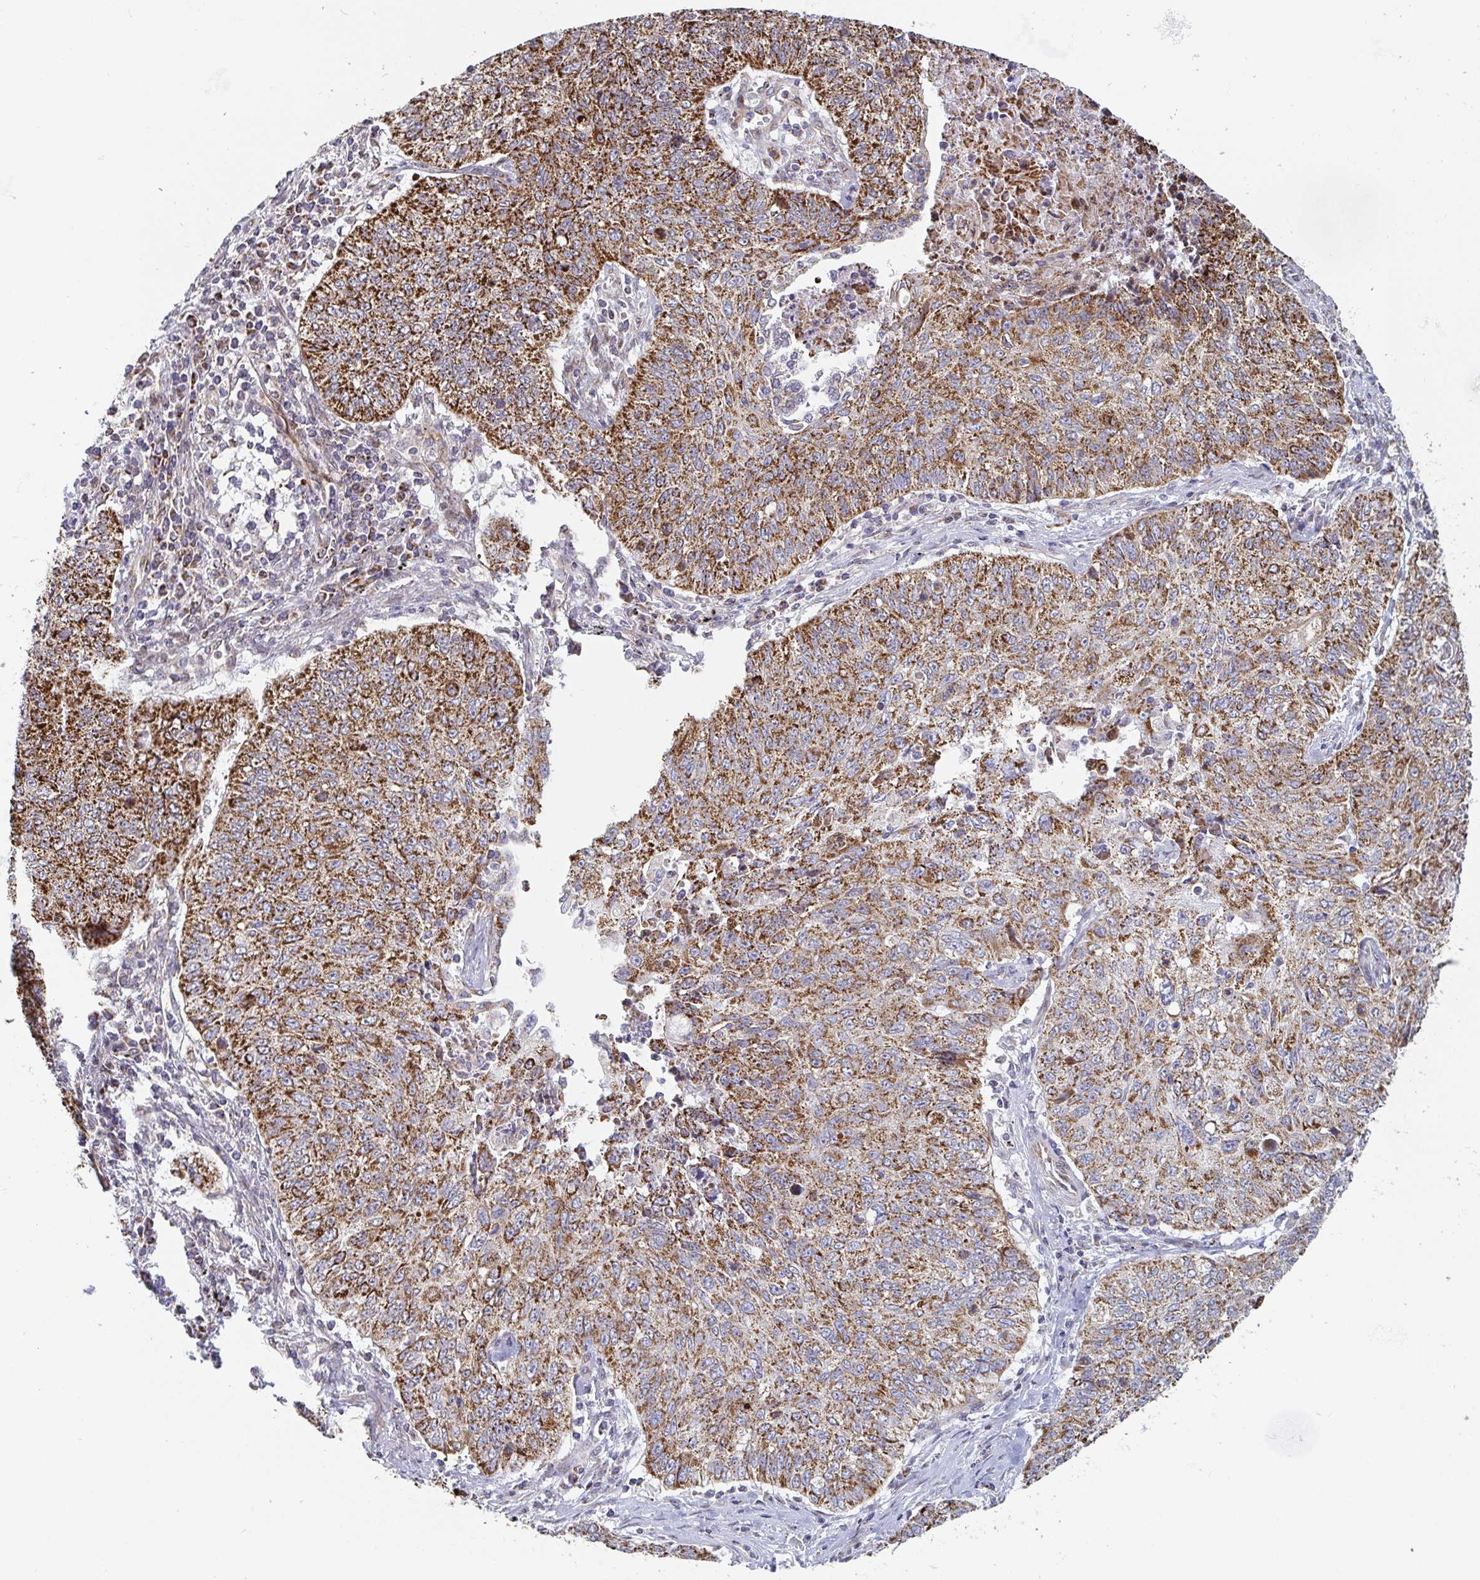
{"staining": {"intensity": "strong", "quantity": ">75%", "location": "cytoplasmic/membranous"}, "tissue": "lung cancer", "cell_type": "Tumor cells", "image_type": "cancer", "snomed": [{"axis": "morphology", "description": "Normal morphology"}, {"axis": "morphology", "description": "Aneuploidy"}, {"axis": "morphology", "description": "Squamous cell carcinoma, NOS"}, {"axis": "topography", "description": "Lymph node"}, {"axis": "topography", "description": "Lung"}], "caption": "Protein analysis of lung aneuploidy tissue shows strong cytoplasmic/membranous staining in approximately >75% of tumor cells.", "gene": "STARD8", "patient": {"sex": "female", "age": 76}}